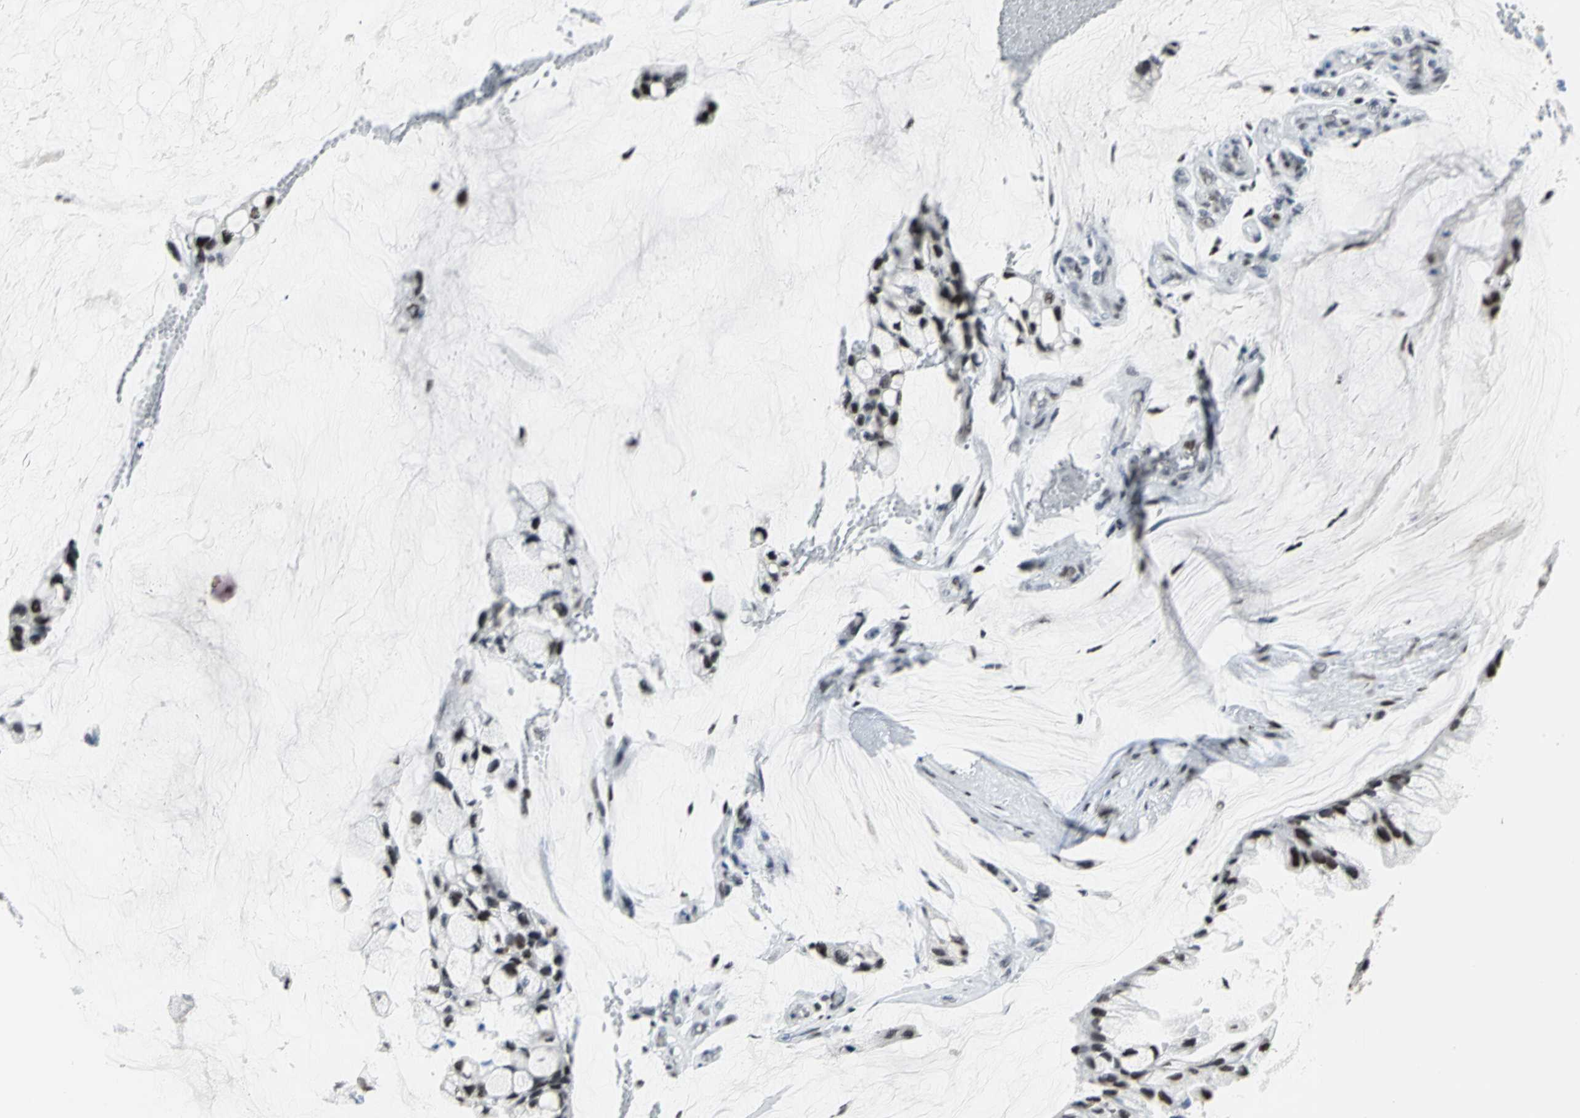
{"staining": {"intensity": "moderate", "quantity": ">75%", "location": "nuclear"}, "tissue": "ovarian cancer", "cell_type": "Tumor cells", "image_type": "cancer", "snomed": [{"axis": "morphology", "description": "Cystadenocarcinoma, mucinous, NOS"}, {"axis": "topography", "description": "Ovary"}], "caption": "Protein analysis of ovarian cancer tissue reveals moderate nuclear positivity in about >75% of tumor cells.", "gene": "HNRNPD", "patient": {"sex": "female", "age": 39}}